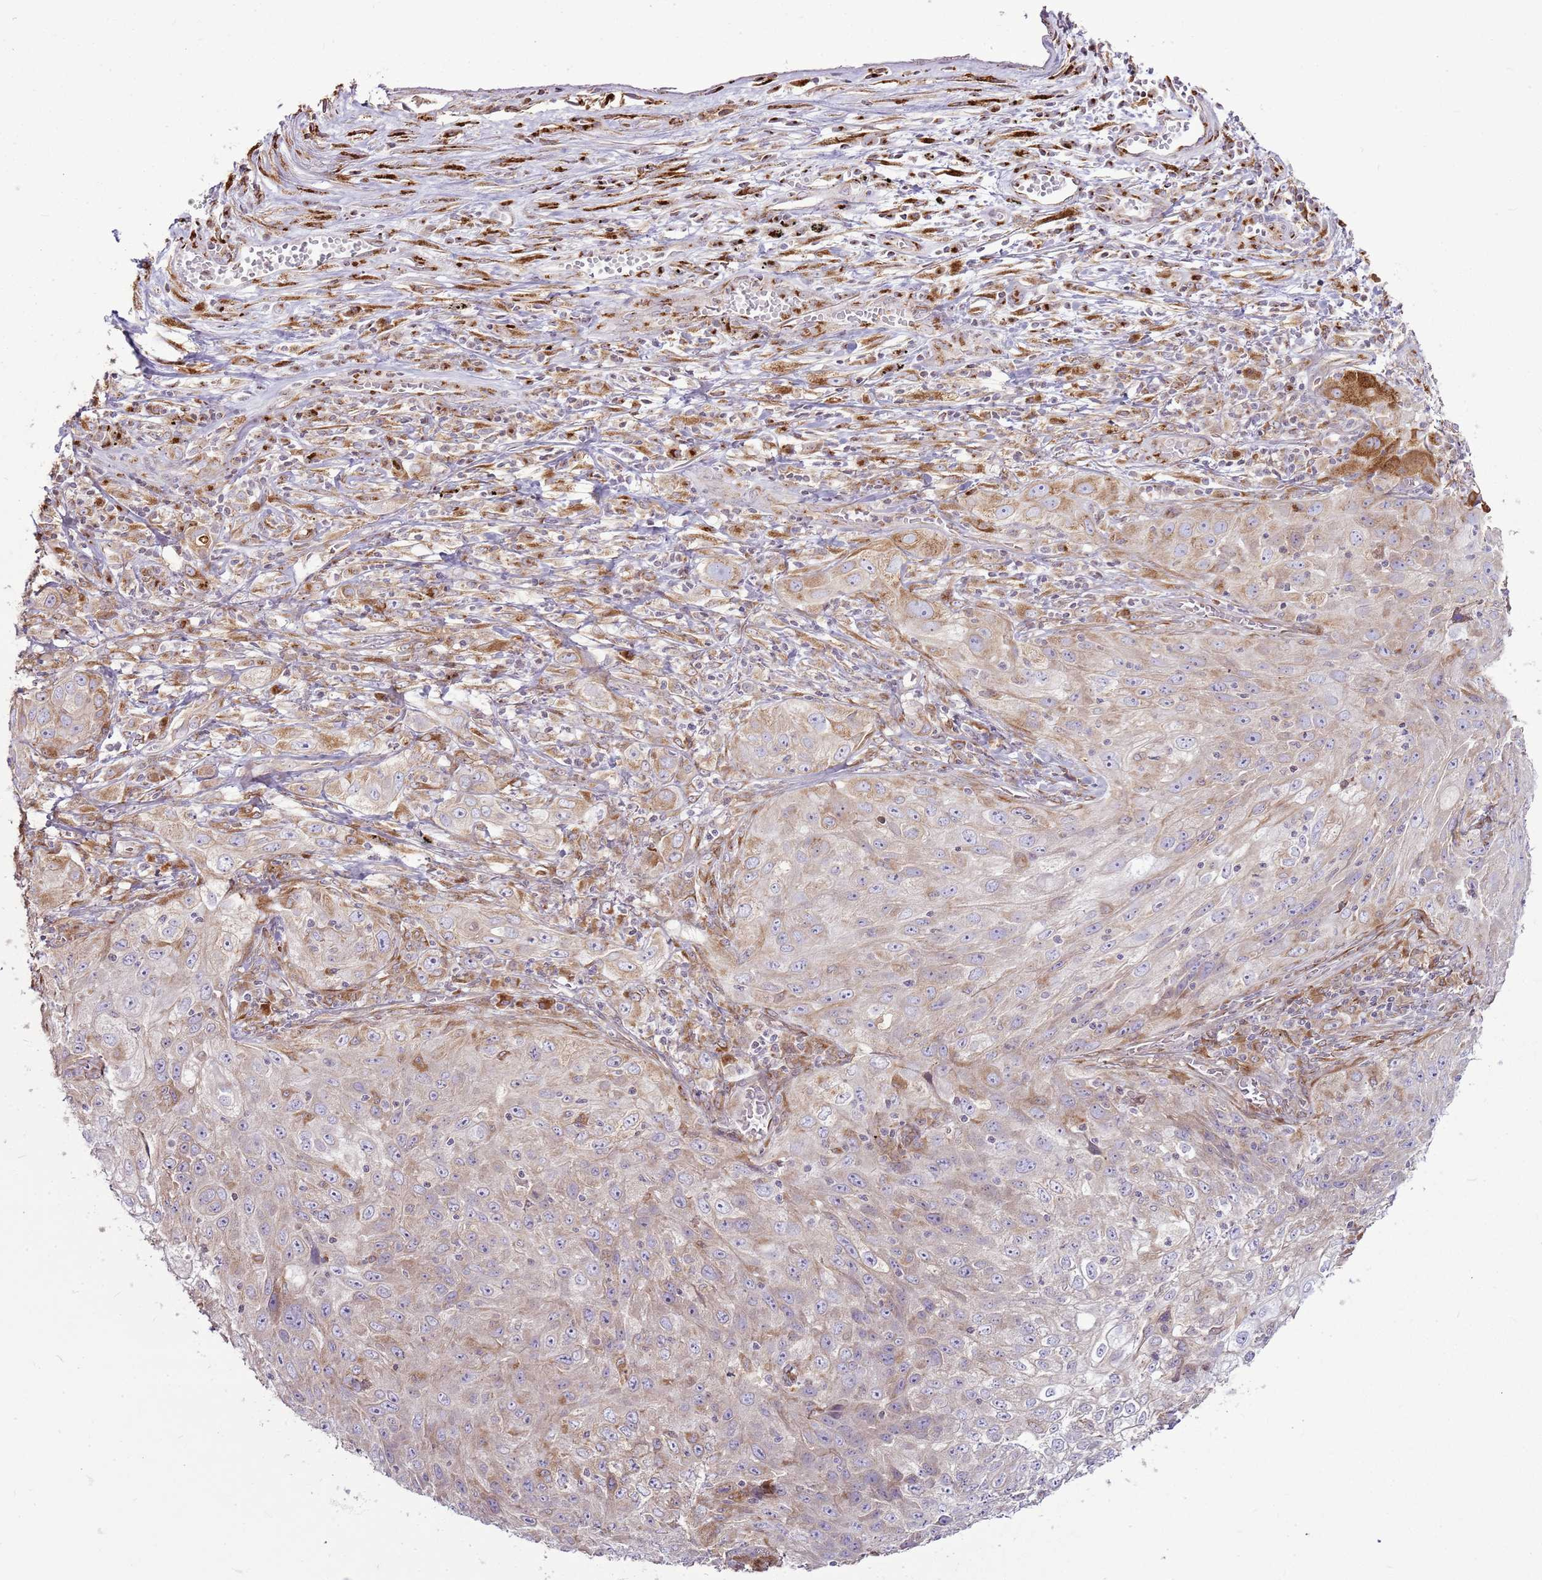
{"staining": {"intensity": "moderate", "quantity": "<25%", "location": "cytoplasmic/membranous"}, "tissue": "lung cancer", "cell_type": "Tumor cells", "image_type": "cancer", "snomed": [{"axis": "morphology", "description": "Squamous cell carcinoma, NOS"}, {"axis": "topography", "description": "Lung"}], "caption": "Human squamous cell carcinoma (lung) stained with a protein marker shows moderate staining in tumor cells.", "gene": "TMED10", "patient": {"sex": "female", "age": 69}}